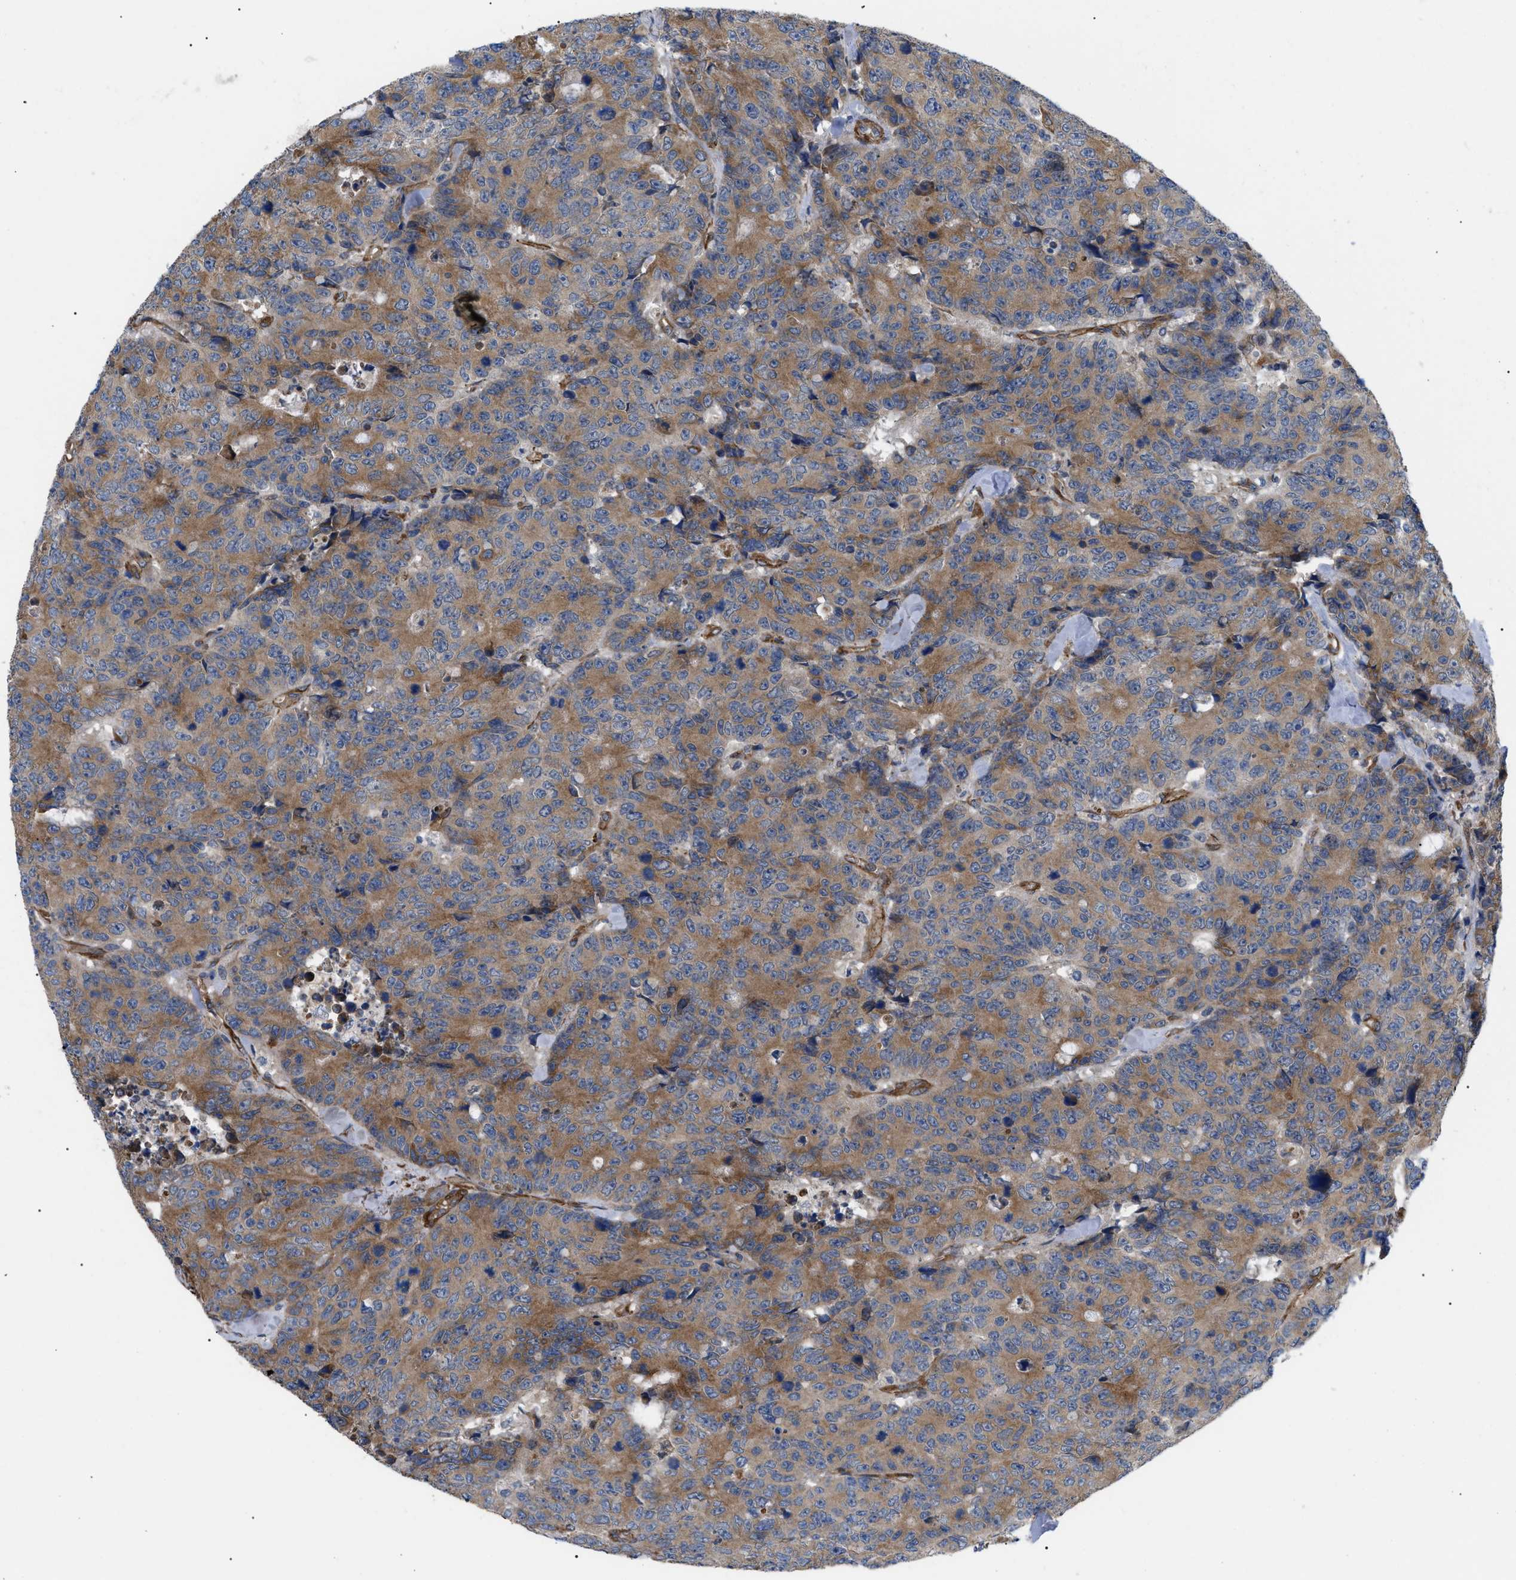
{"staining": {"intensity": "moderate", "quantity": ">75%", "location": "cytoplasmic/membranous"}, "tissue": "colorectal cancer", "cell_type": "Tumor cells", "image_type": "cancer", "snomed": [{"axis": "morphology", "description": "Adenocarcinoma, NOS"}, {"axis": "topography", "description": "Colon"}], "caption": "Immunohistochemical staining of colorectal adenocarcinoma exhibits moderate cytoplasmic/membranous protein expression in approximately >75% of tumor cells.", "gene": "MYO10", "patient": {"sex": "female", "age": 86}}